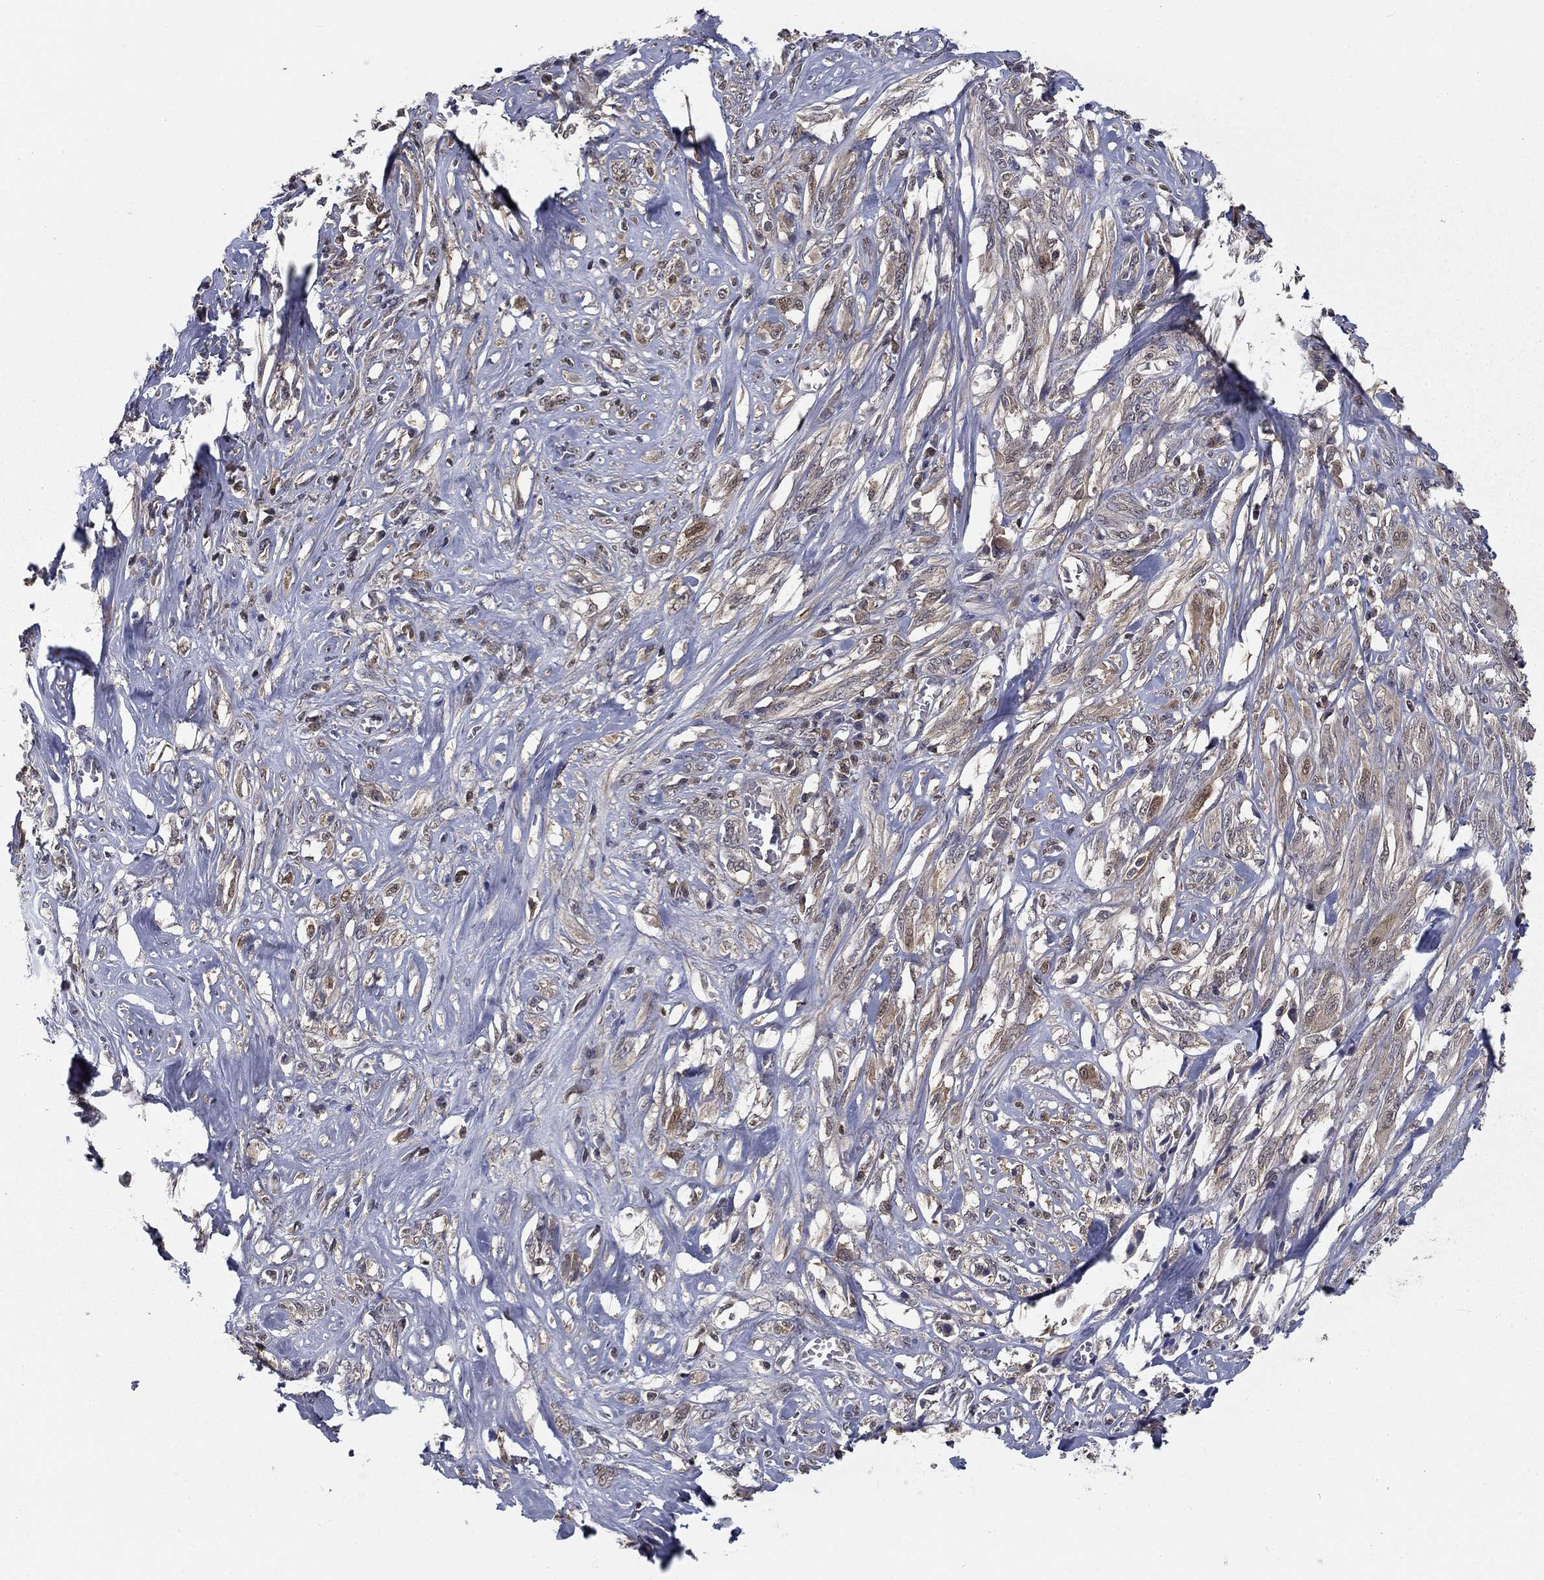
{"staining": {"intensity": "weak", "quantity": "<25%", "location": "cytoplasmic/membranous"}, "tissue": "melanoma", "cell_type": "Tumor cells", "image_type": "cancer", "snomed": [{"axis": "morphology", "description": "Malignant melanoma, NOS"}, {"axis": "topography", "description": "Skin"}], "caption": "A high-resolution histopathology image shows immunohistochemistry staining of malignant melanoma, which exhibits no significant staining in tumor cells. The staining was performed using DAB to visualize the protein expression in brown, while the nuclei were stained in blue with hematoxylin (Magnification: 20x).", "gene": "NIT2", "patient": {"sex": "female", "age": 91}}